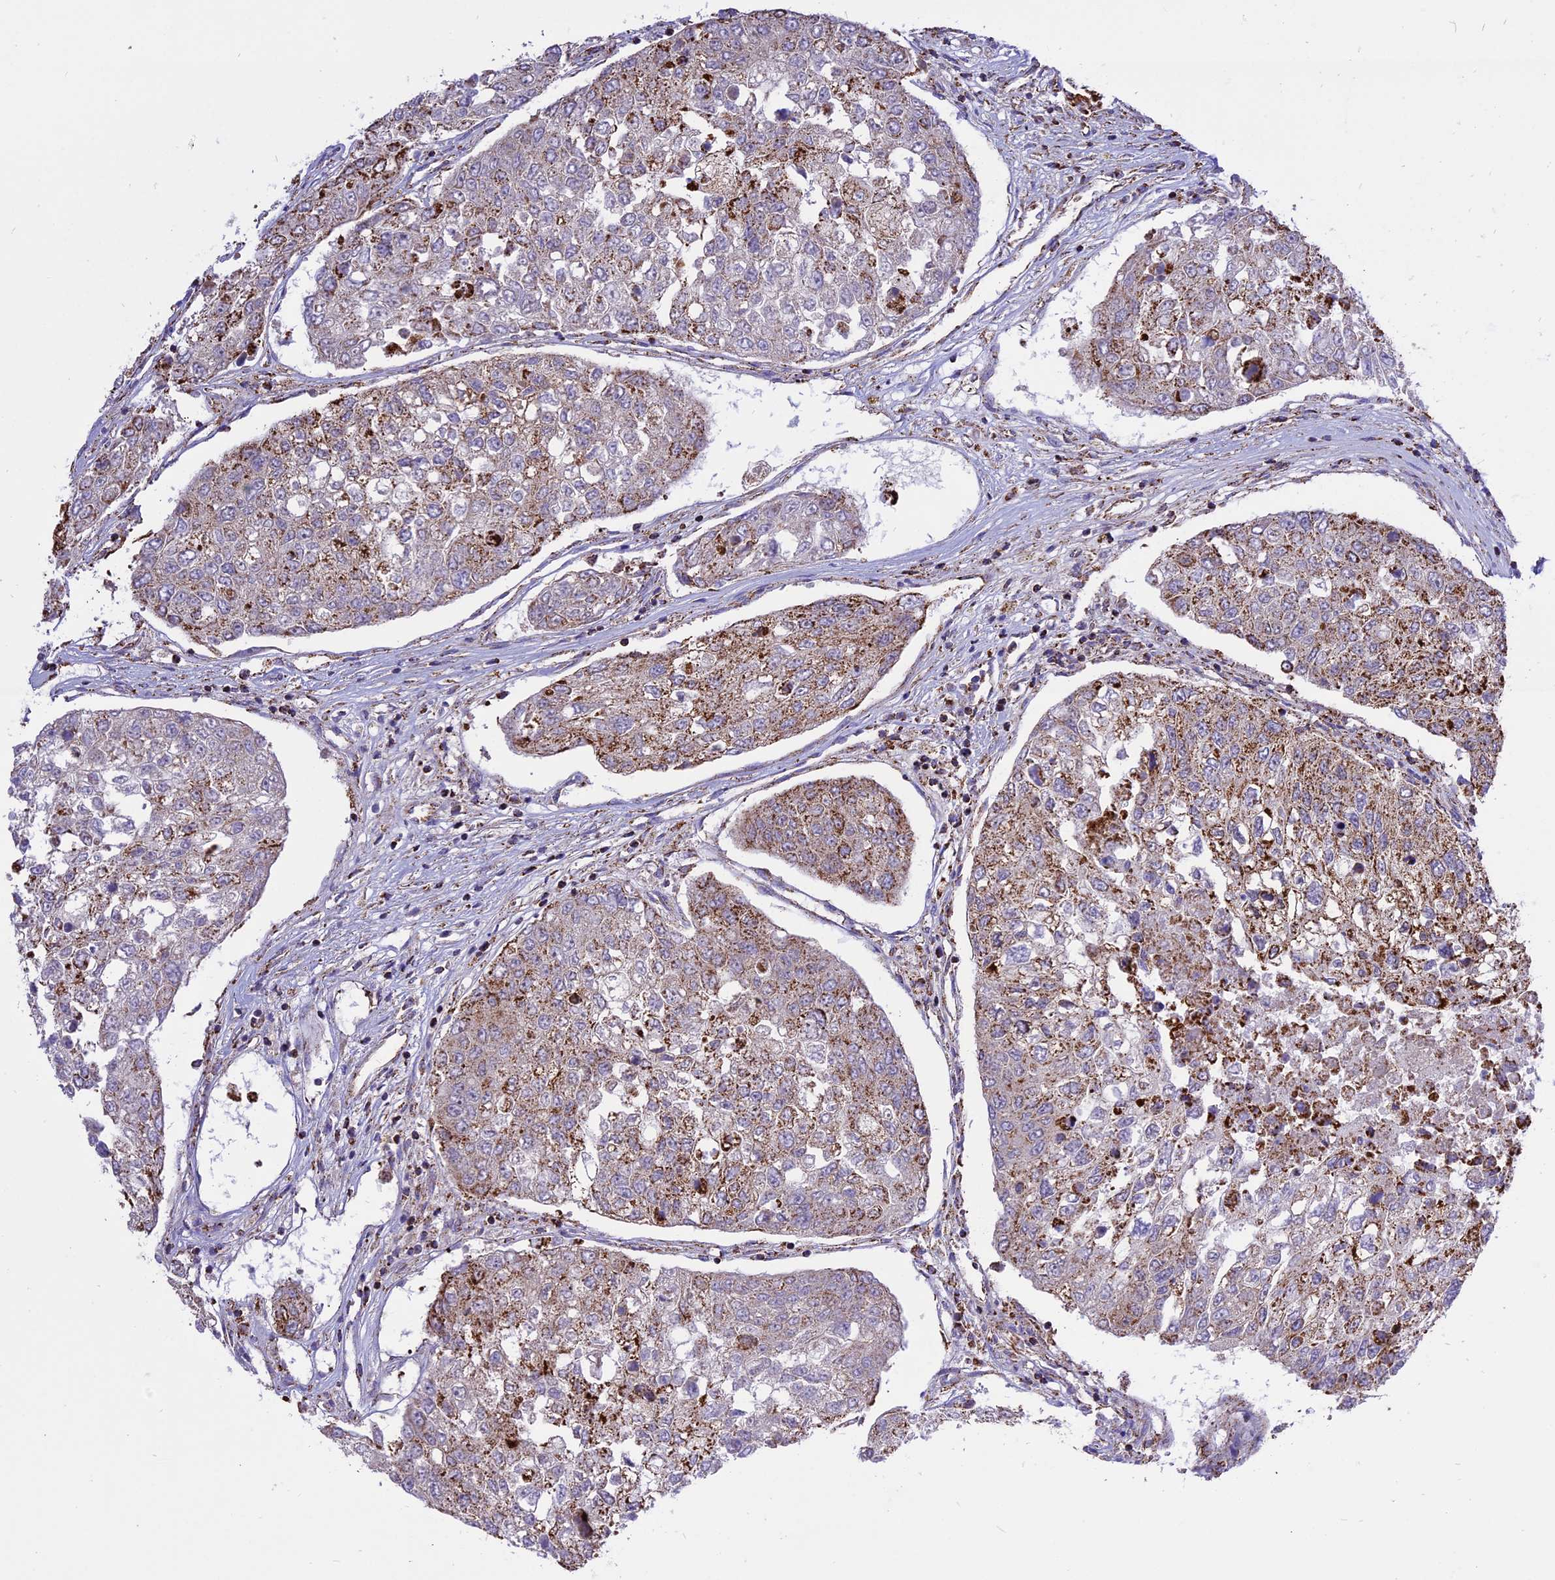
{"staining": {"intensity": "strong", "quantity": "<25%", "location": "cytoplasmic/membranous"}, "tissue": "urothelial cancer", "cell_type": "Tumor cells", "image_type": "cancer", "snomed": [{"axis": "morphology", "description": "Urothelial carcinoma, High grade"}, {"axis": "topography", "description": "Lymph node"}, {"axis": "topography", "description": "Urinary bladder"}], "caption": "The image reveals a brown stain indicating the presence of a protein in the cytoplasmic/membranous of tumor cells in high-grade urothelial carcinoma.", "gene": "TTC4", "patient": {"sex": "male", "age": 51}}